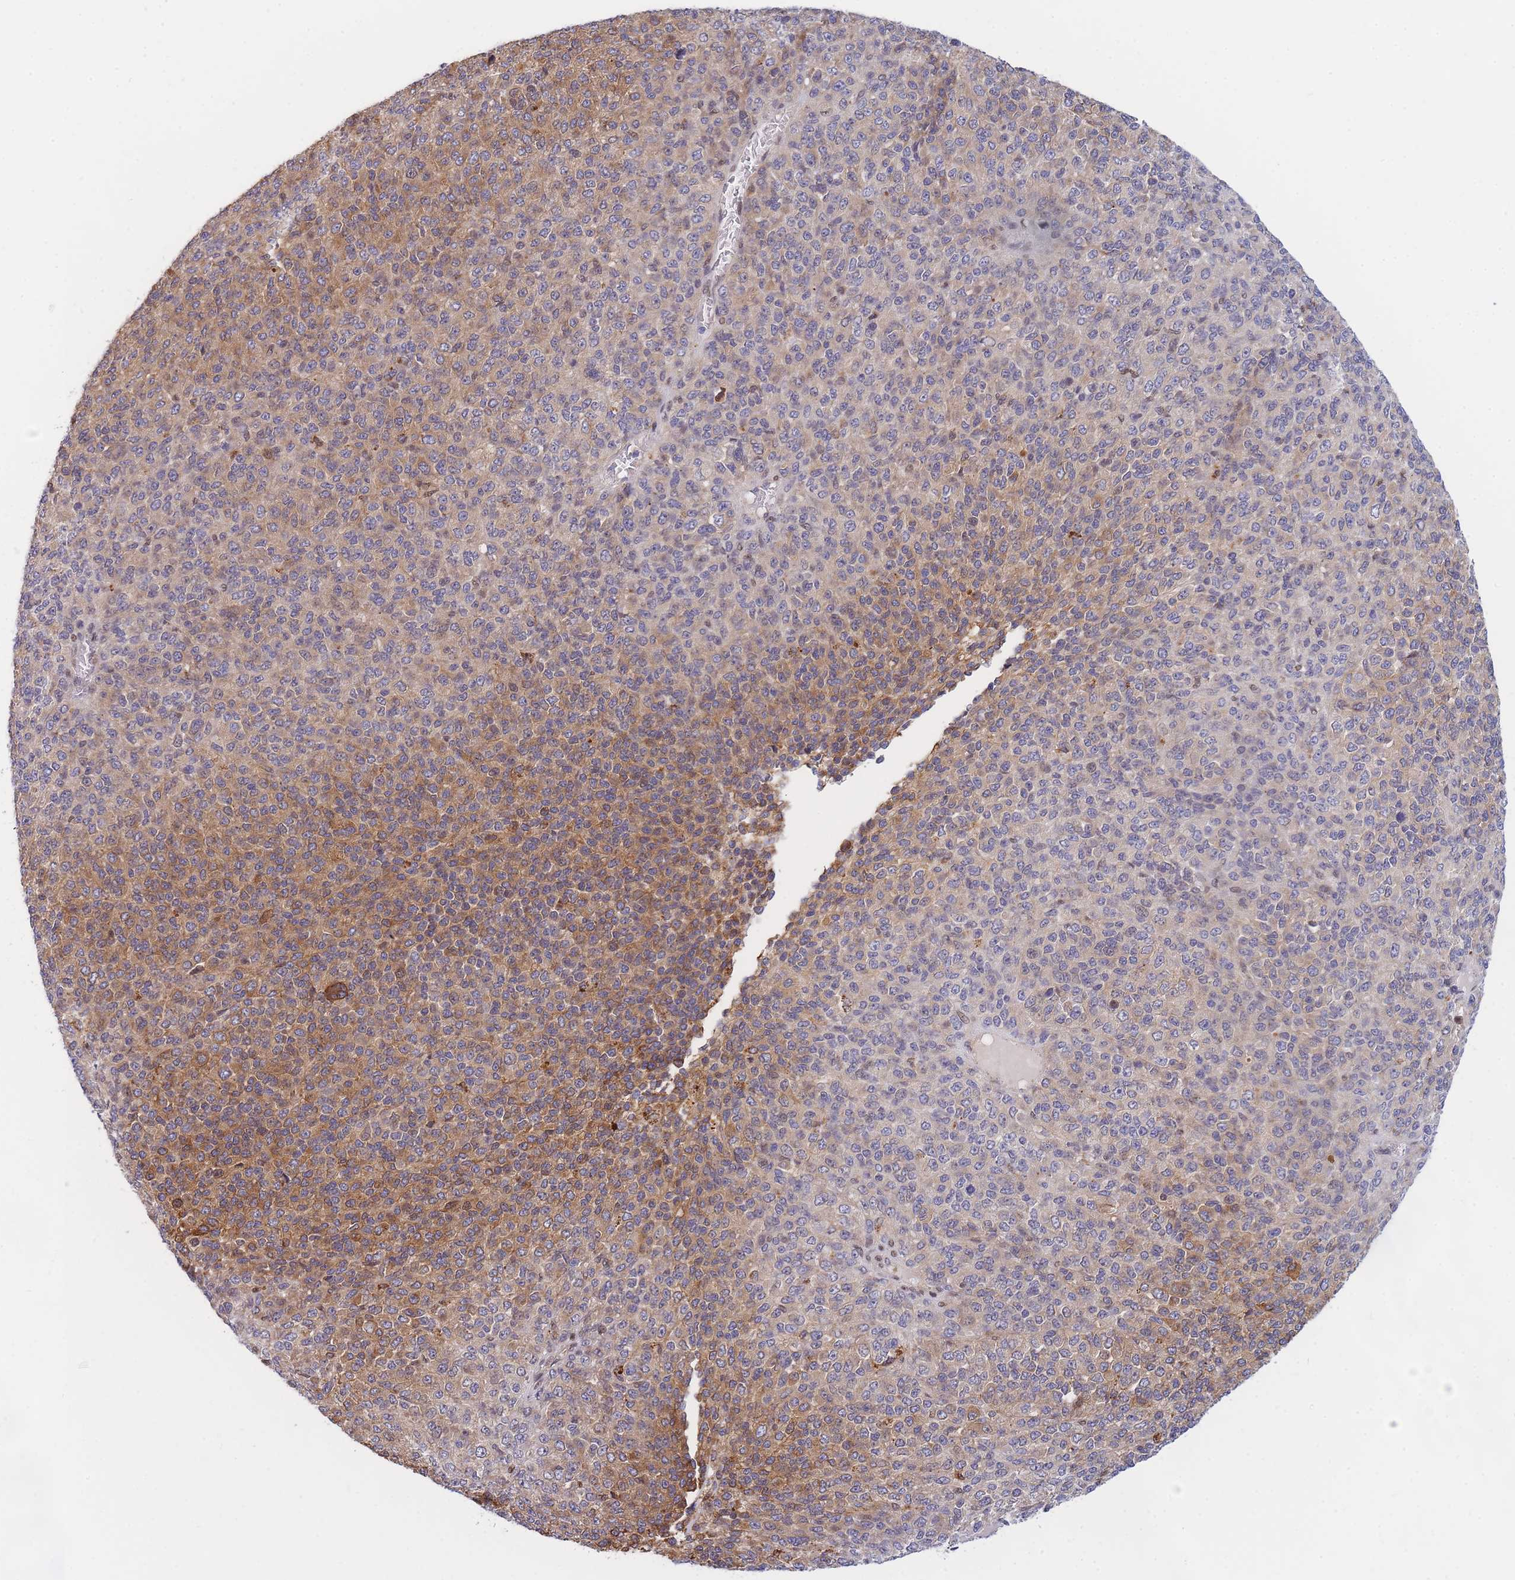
{"staining": {"intensity": "moderate", "quantity": "25%-75%", "location": "cytoplasmic/membranous"}, "tissue": "melanoma", "cell_type": "Tumor cells", "image_type": "cancer", "snomed": [{"axis": "morphology", "description": "Malignant melanoma, Metastatic site"}, {"axis": "topography", "description": "Brain"}], "caption": "The image shows a brown stain indicating the presence of a protein in the cytoplasmic/membranous of tumor cells in melanoma.", "gene": "CRACD", "patient": {"sex": "female", "age": 56}}